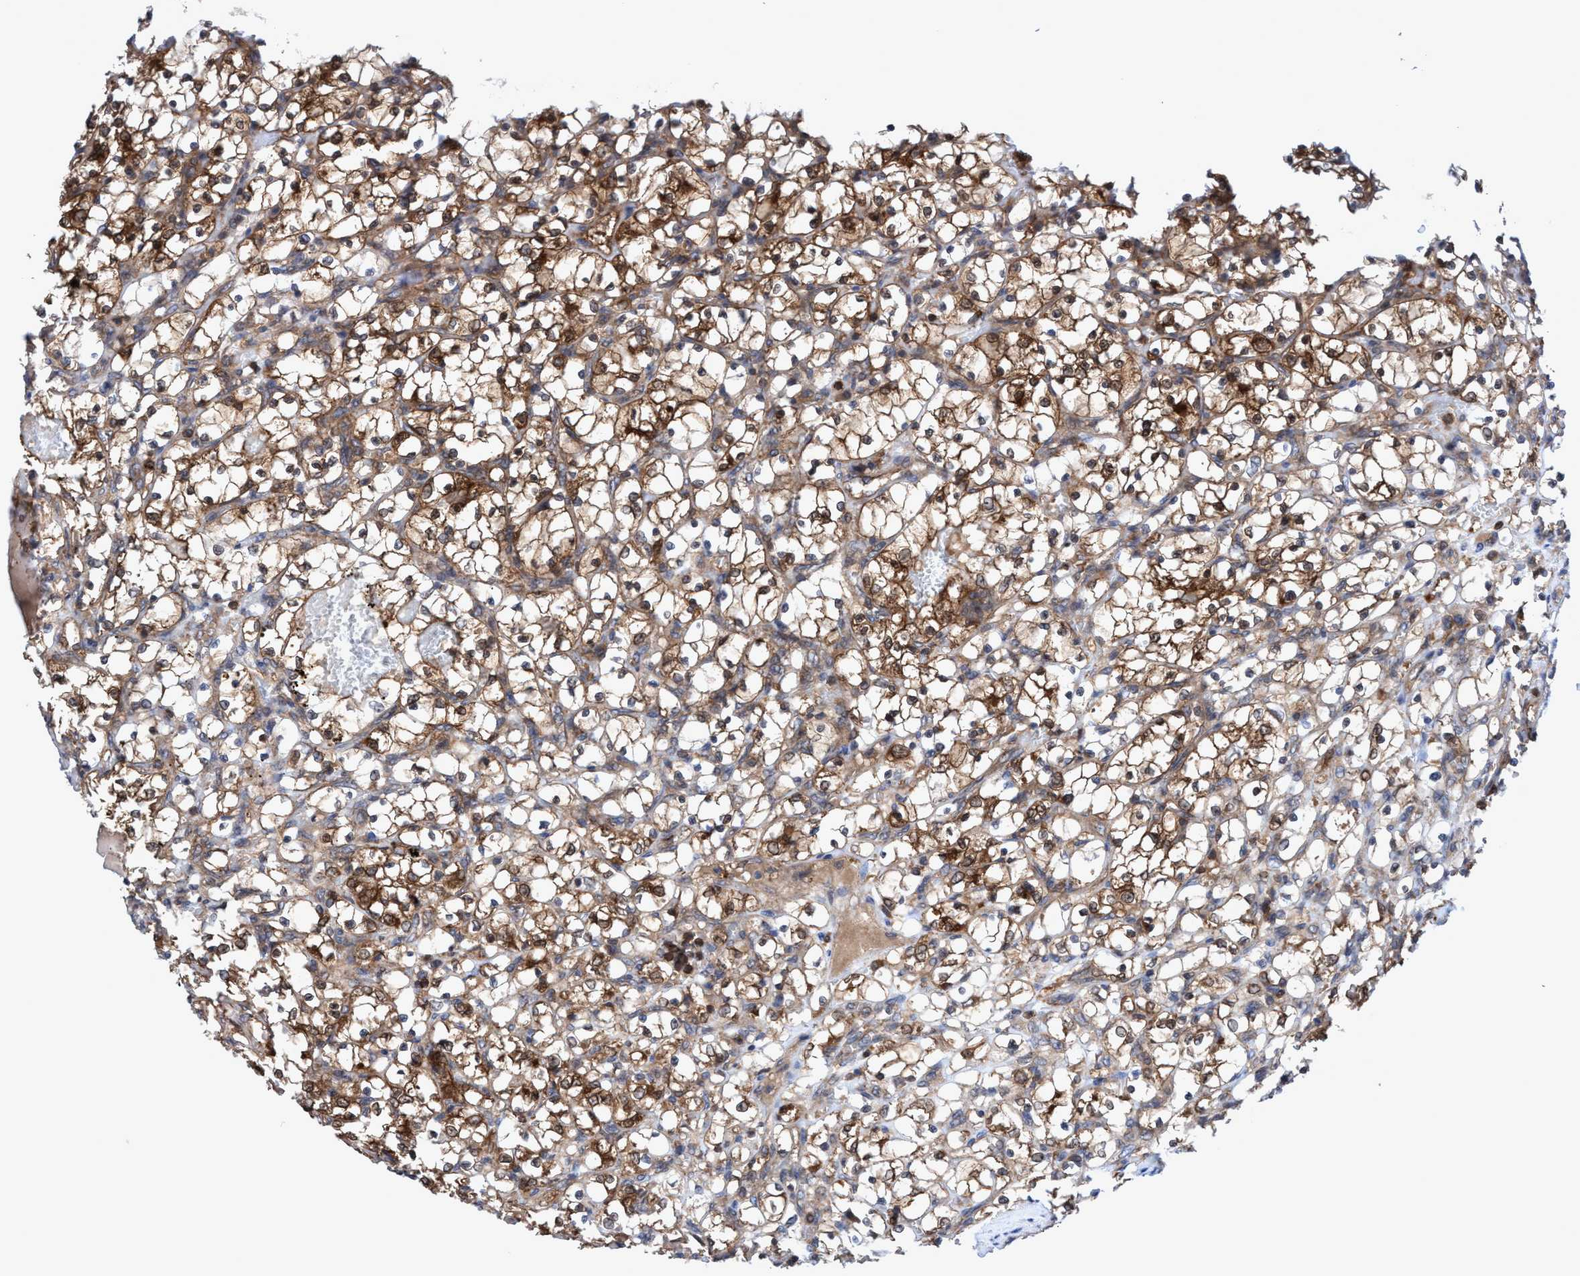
{"staining": {"intensity": "moderate", "quantity": ">75%", "location": "cytoplasmic/membranous"}, "tissue": "renal cancer", "cell_type": "Tumor cells", "image_type": "cancer", "snomed": [{"axis": "morphology", "description": "Adenocarcinoma, NOS"}, {"axis": "topography", "description": "Kidney"}], "caption": "Immunohistochemical staining of renal adenocarcinoma shows moderate cytoplasmic/membranous protein expression in approximately >75% of tumor cells. (IHC, brightfield microscopy, high magnification).", "gene": "GLOD4", "patient": {"sex": "female", "age": 69}}